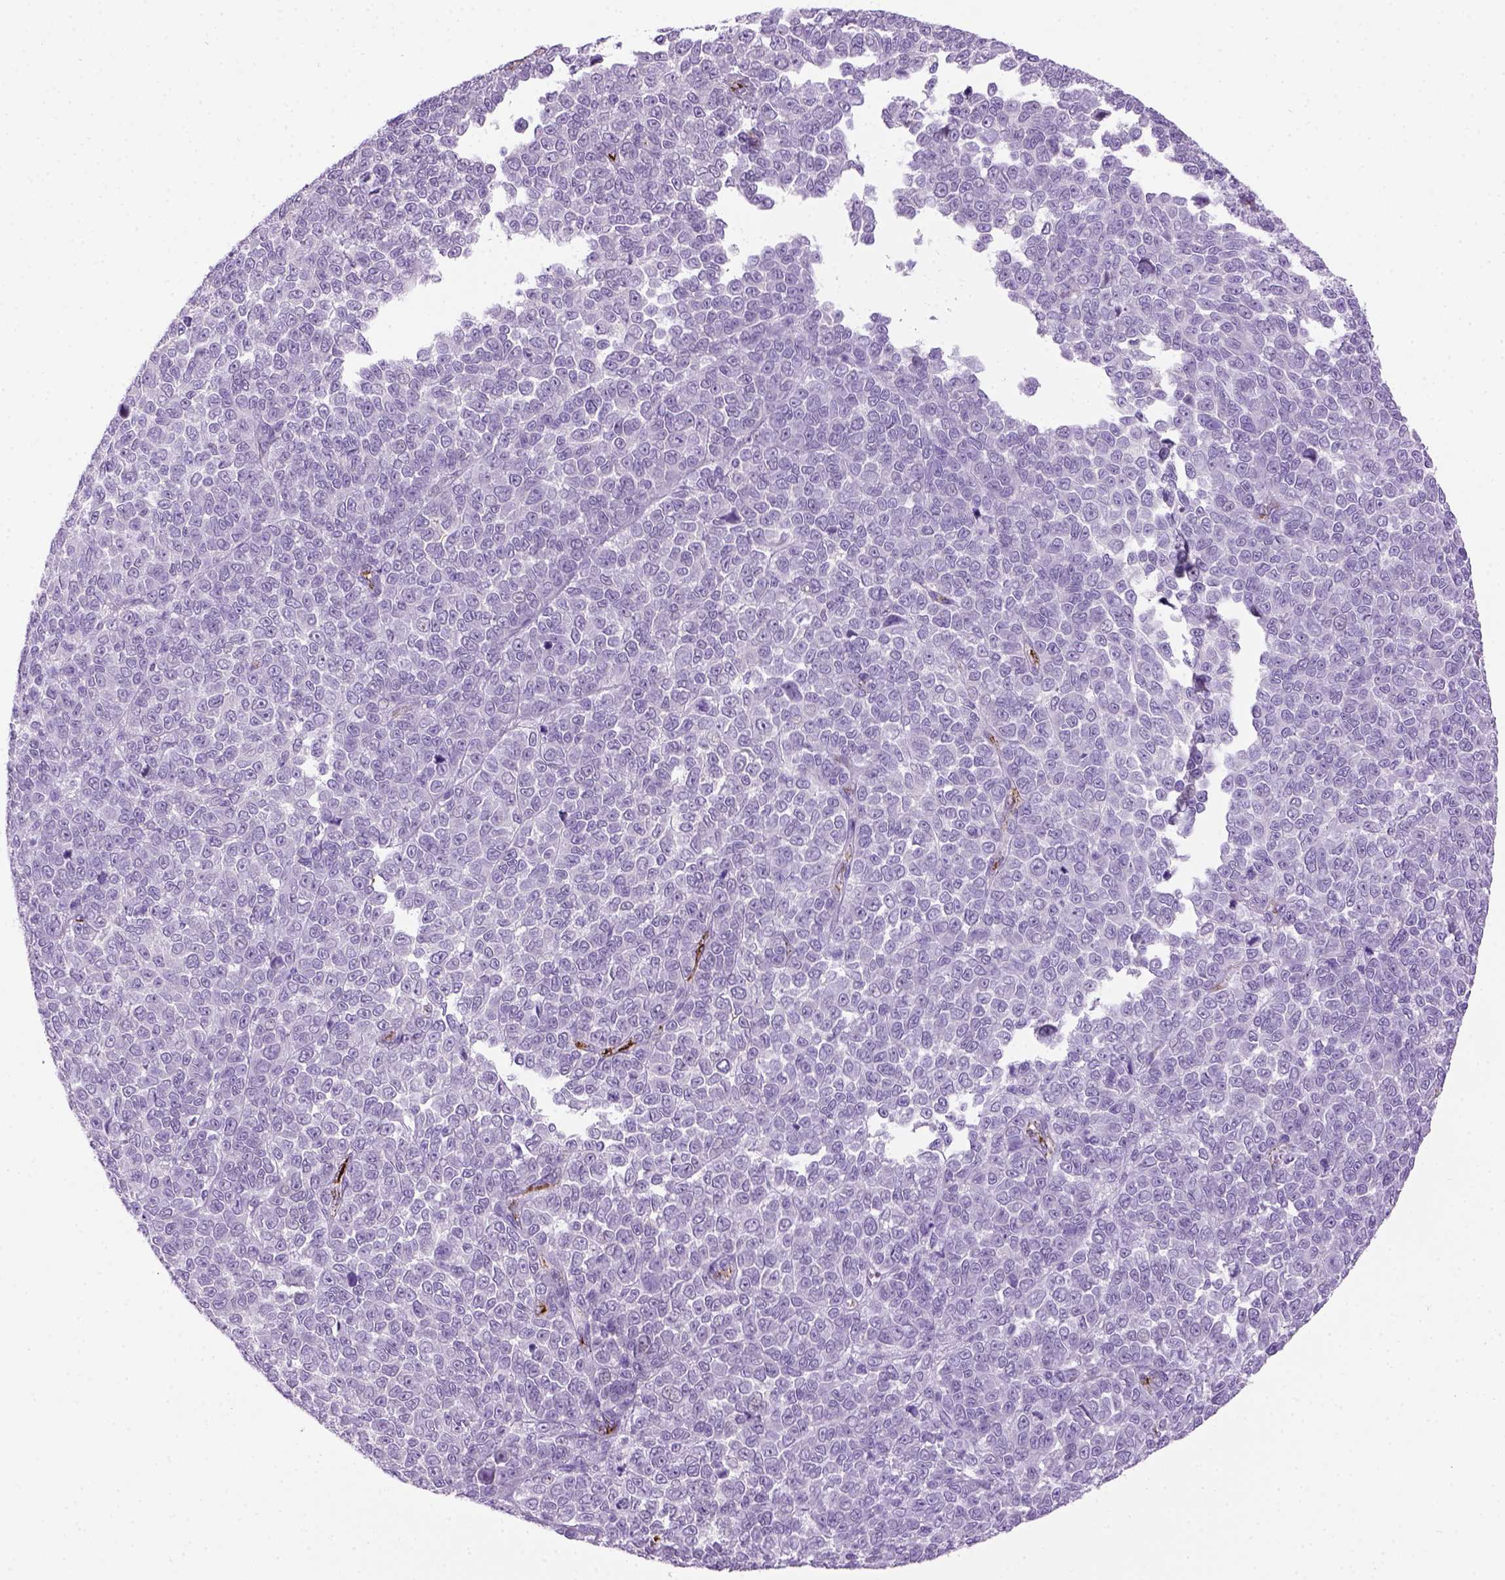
{"staining": {"intensity": "negative", "quantity": "none", "location": "none"}, "tissue": "melanoma", "cell_type": "Tumor cells", "image_type": "cancer", "snomed": [{"axis": "morphology", "description": "Malignant melanoma, NOS"}, {"axis": "topography", "description": "Skin"}], "caption": "Tumor cells show no significant expression in malignant melanoma.", "gene": "VWF", "patient": {"sex": "female", "age": 95}}